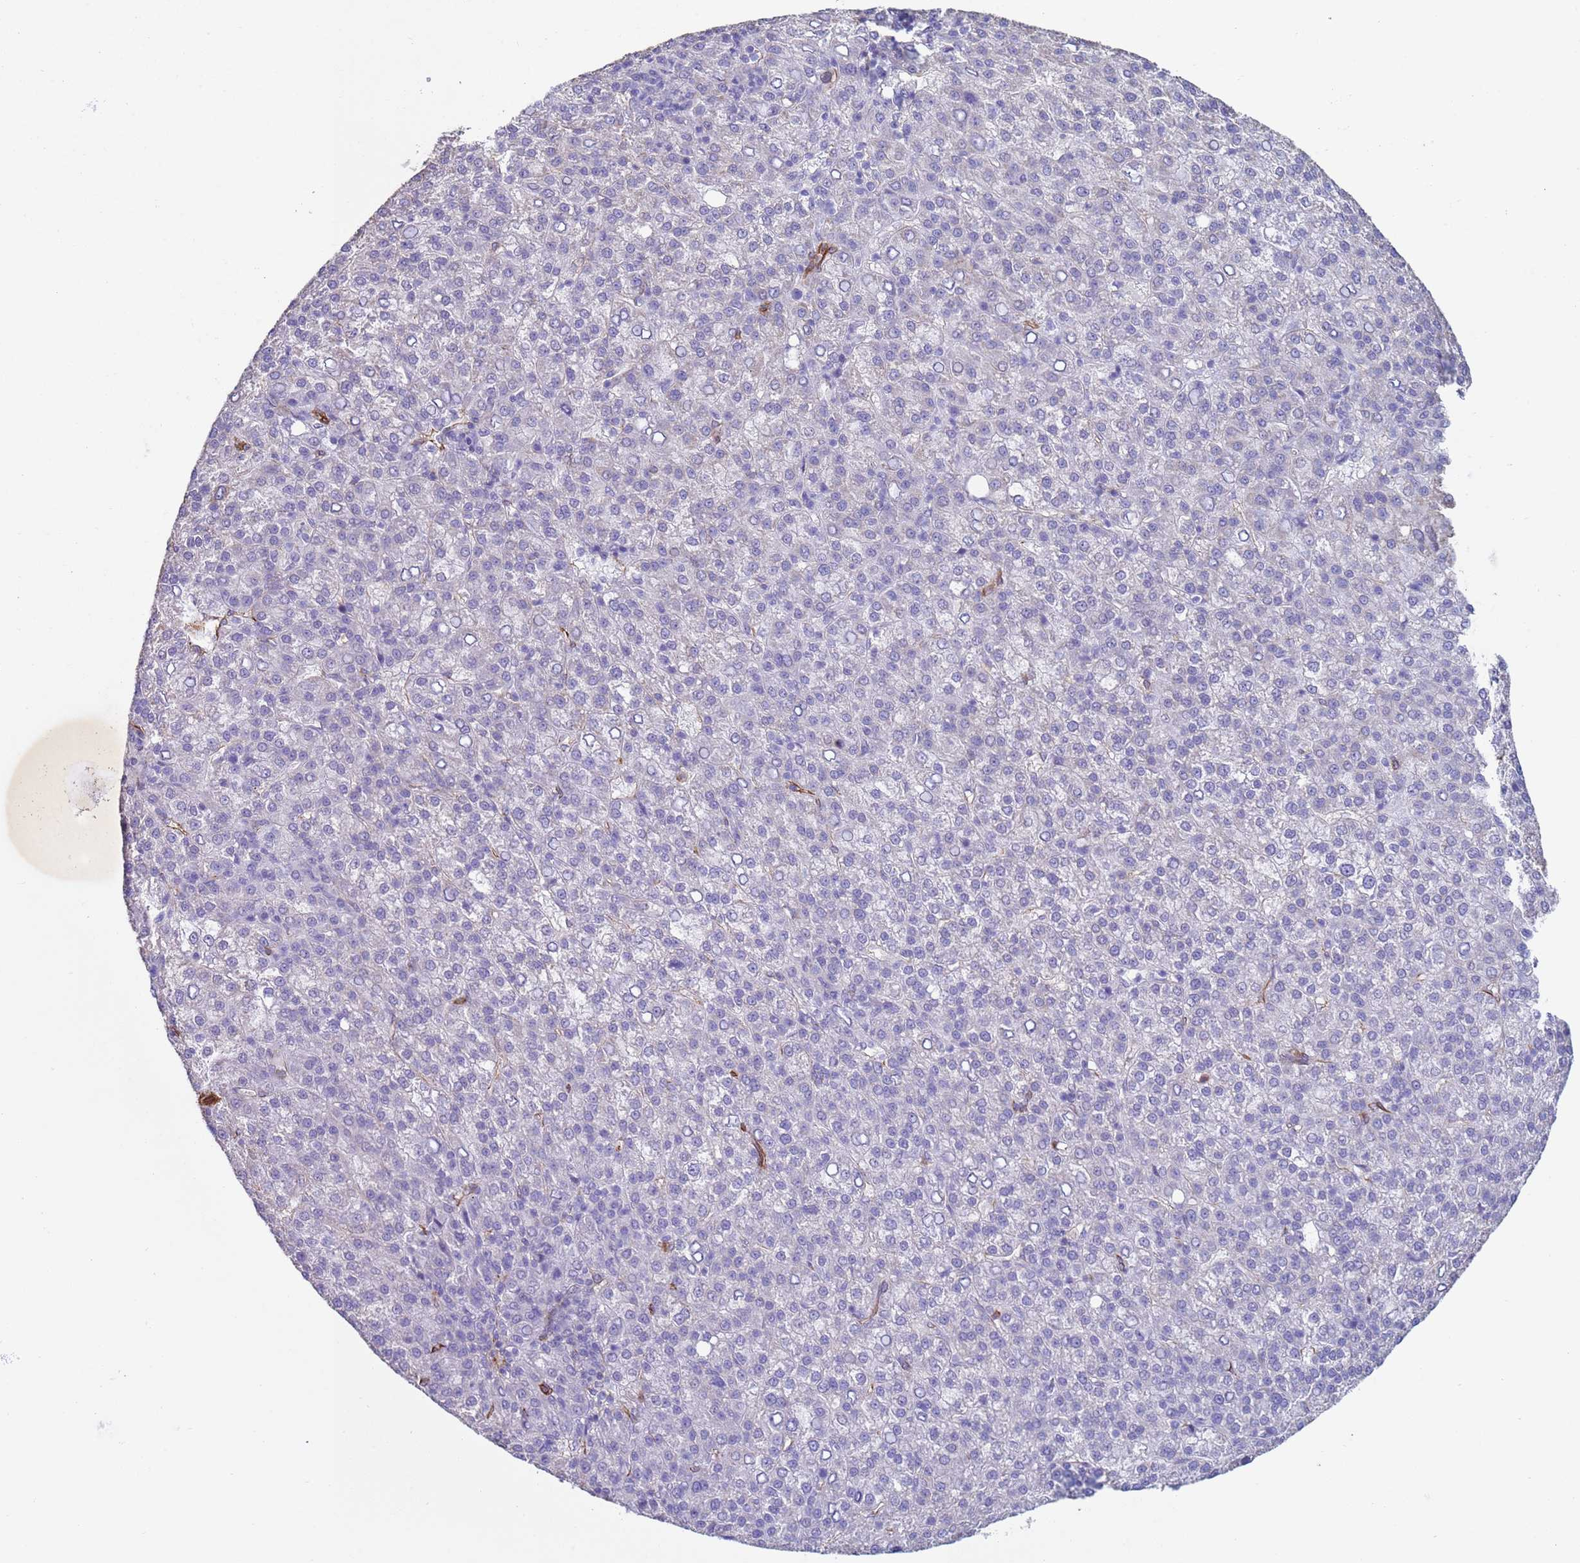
{"staining": {"intensity": "negative", "quantity": "none", "location": "none"}, "tissue": "liver cancer", "cell_type": "Tumor cells", "image_type": "cancer", "snomed": [{"axis": "morphology", "description": "Carcinoma, Hepatocellular, NOS"}, {"axis": "topography", "description": "Liver"}], "caption": "A histopathology image of human liver cancer (hepatocellular carcinoma) is negative for staining in tumor cells. (Stains: DAB (3,3'-diaminobenzidine) IHC with hematoxylin counter stain, Microscopy: brightfield microscopy at high magnification).", "gene": "GASK1A", "patient": {"sex": "female", "age": 58}}